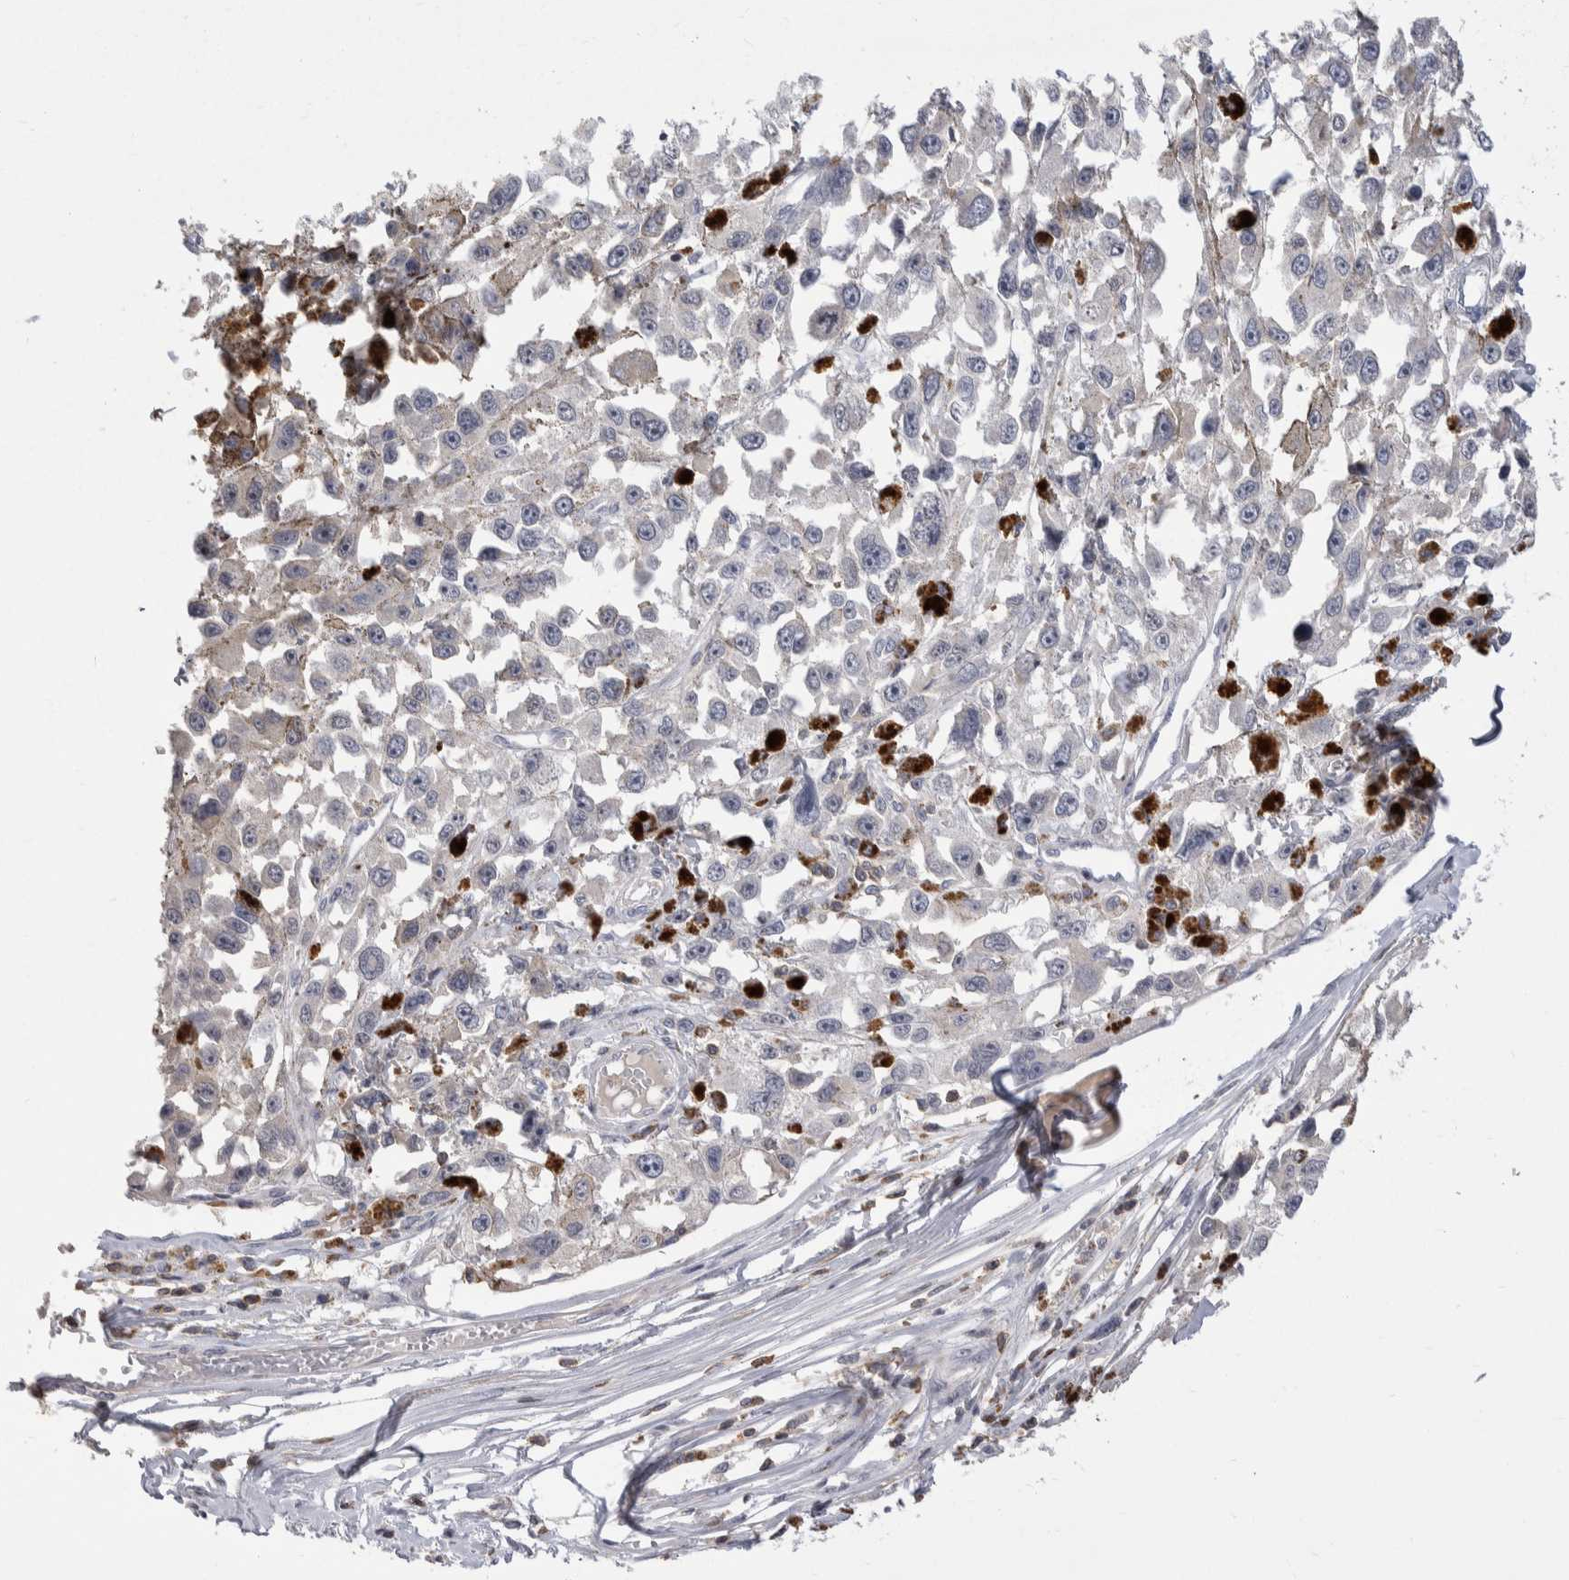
{"staining": {"intensity": "negative", "quantity": "none", "location": "none"}, "tissue": "melanoma", "cell_type": "Tumor cells", "image_type": "cancer", "snomed": [{"axis": "morphology", "description": "Malignant melanoma, Metastatic site"}, {"axis": "topography", "description": "Lymph node"}], "caption": "Immunohistochemistry (IHC) of human melanoma demonstrates no staining in tumor cells.", "gene": "CEP295NL", "patient": {"sex": "male", "age": 59}}